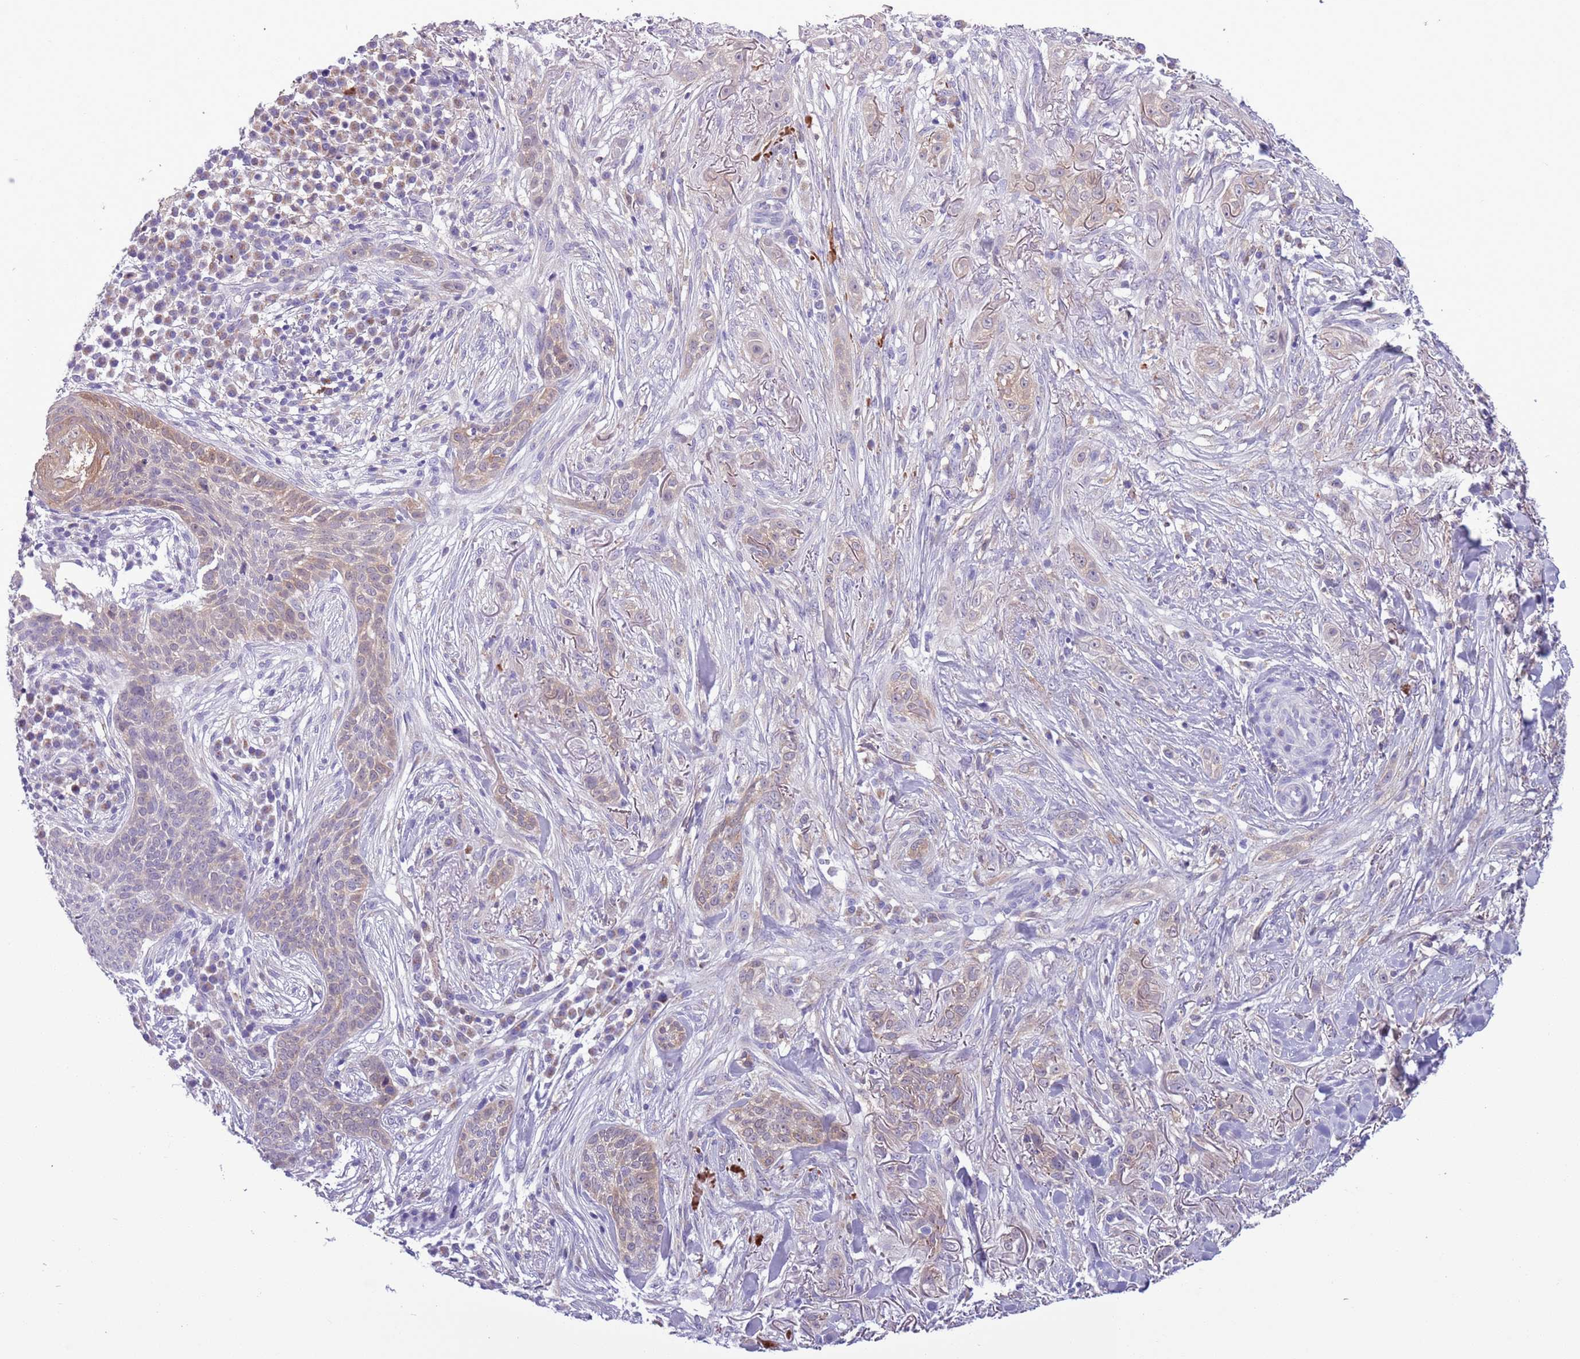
{"staining": {"intensity": "weak", "quantity": "25%-75%", "location": "cytoplasmic/membranous"}, "tissue": "skin cancer", "cell_type": "Tumor cells", "image_type": "cancer", "snomed": [{"axis": "morphology", "description": "Basal cell carcinoma"}, {"axis": "topography", "description": "Skin"}], "caption": "Protein expression analysis of human skin cancer (basal cell carcinoma) reveals weak cytoplasmic/membranous staining in about 25%-75% of tumor cells.", "gene": "PFKFB2", "patient": {"sex": "male", "age": 72}}